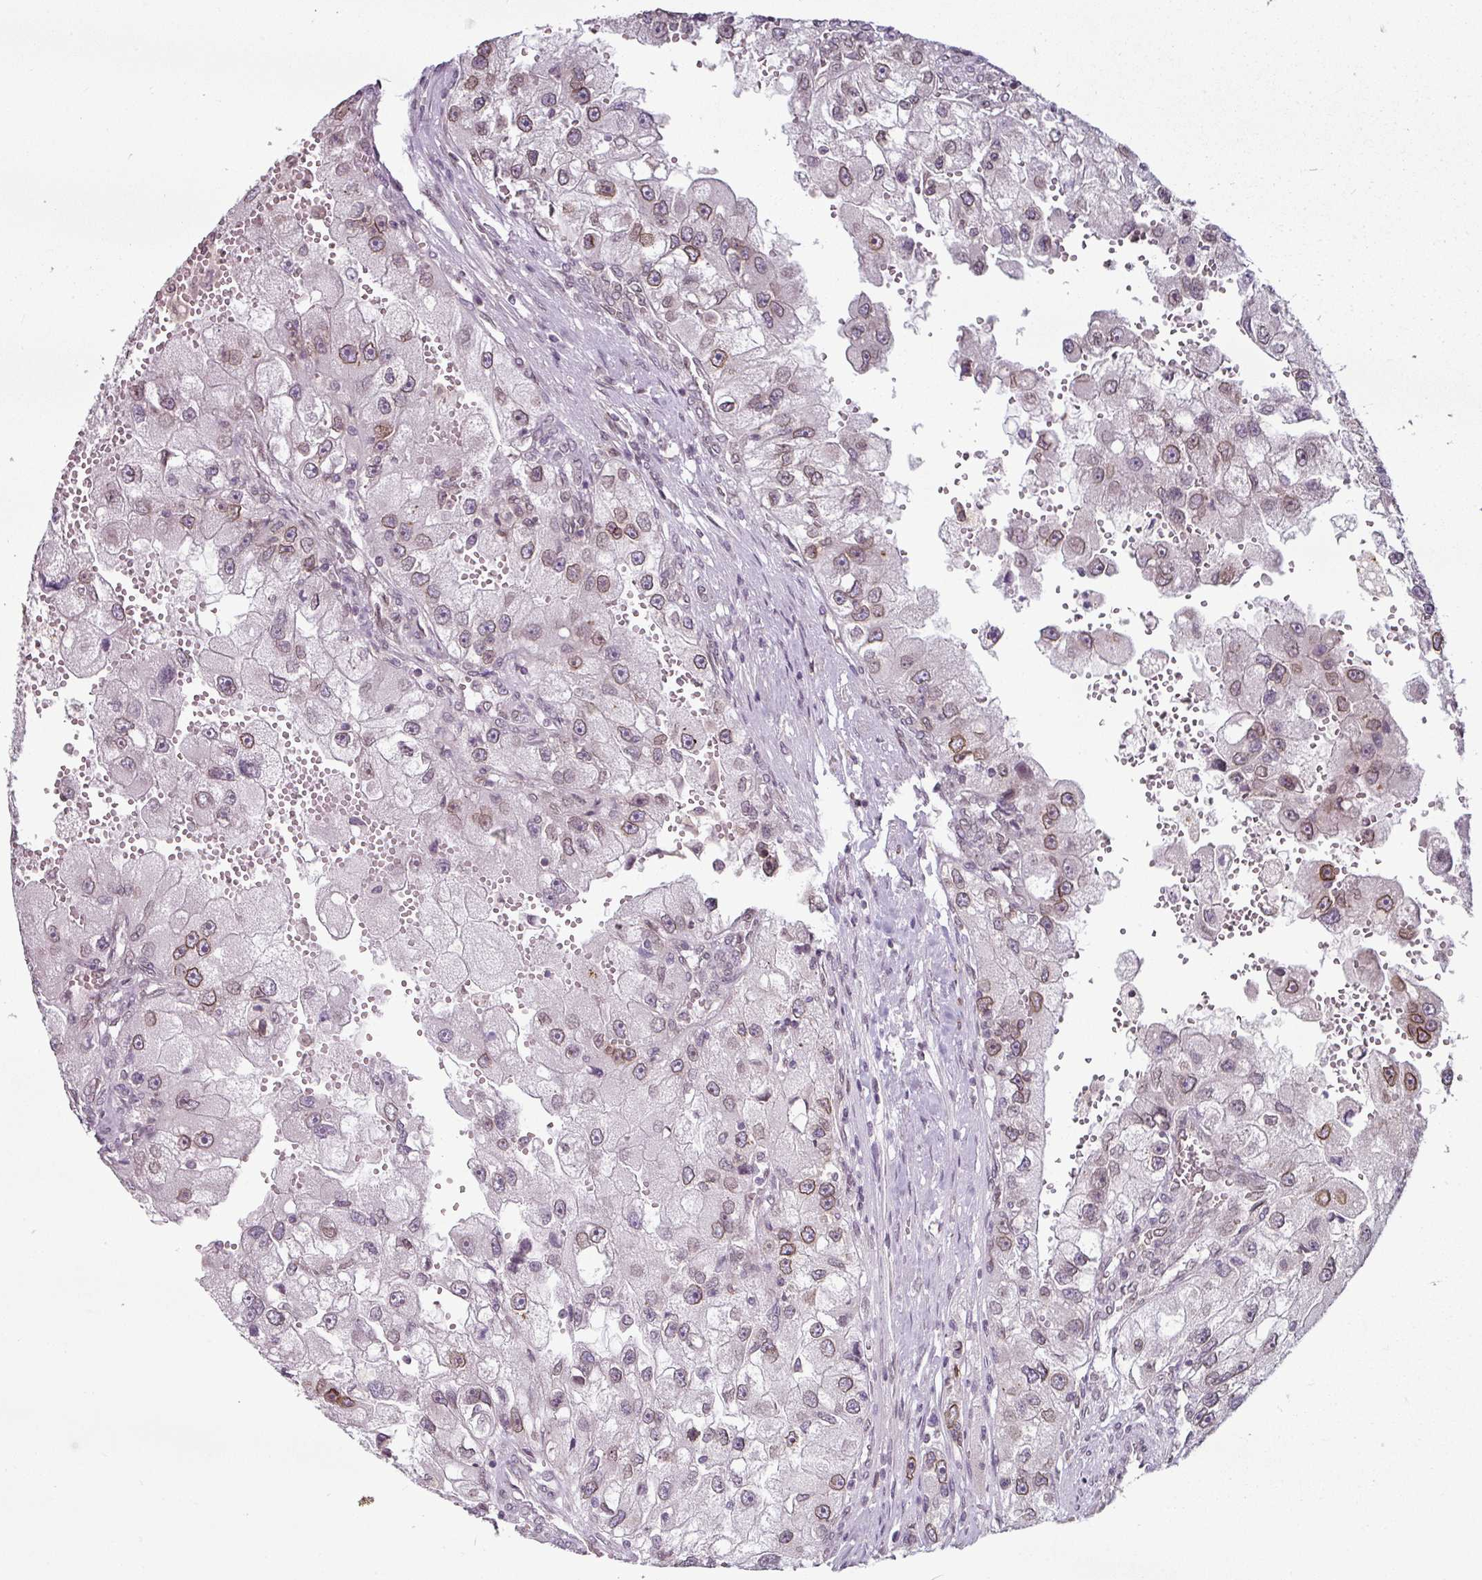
{"staining": {"intensity": "moderate", "quantity": "25%-75%", "location": "cytoplasmic/membranous,nuclear"}, "tissue": "renal cancer", "cell_type": "Tumor cells", "image_type": "cancer", "snomed": [{"axis": "morphology", "description": "Adenocarcinoma, NOS"}, {"axis": "topography", "description": "Kidney"}], "caption": "Adenocarcinoma (renal) was stained to show a protein in brown. There is medium levels of moderate cytoplasmic/membranous and nuclear staining in approximately 25%-75% of tumor cells.", "gene": "RANGAP1", "patient": {"sex": "male", "age": 63}}